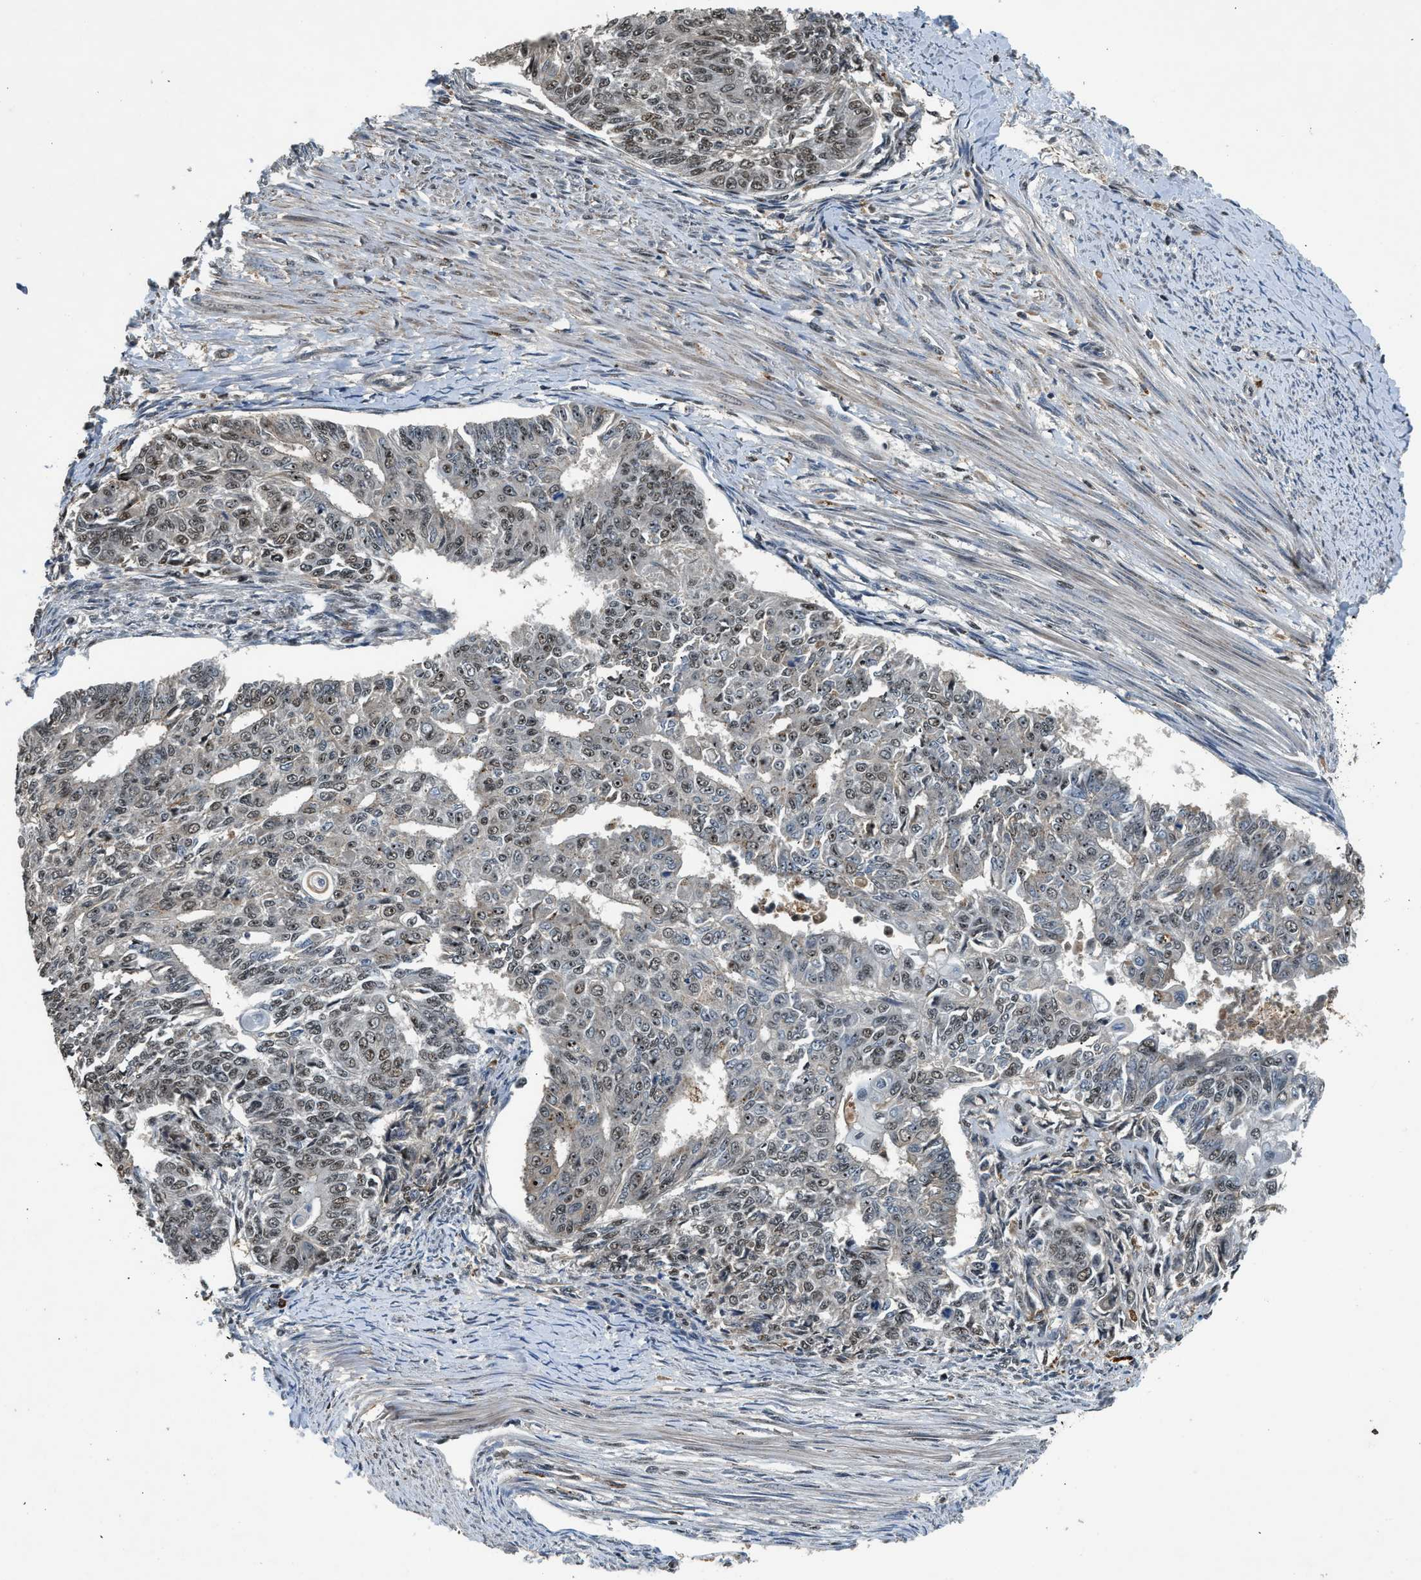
{"staining": {"intensity": "weak", "quantity": "25%-75%", "location": "nuclear"}, "tissue": "endometrial cancer", "cell_type": "Tumor cells", "image_type": "cancer", "snomed": [{"axis": "morphology", "description": "Adenocarcinoma, NOS"}, {"axis": "topography", "description": "Endometrium"}], "caption": "High-power microscopy captured an IHC image of endometrial cancer, revealing weak nuclear expression in approximately 25%-75% of tumor cells.", "gene": "SLC15A4", "patient": {"sex": "female", "age": 32}}